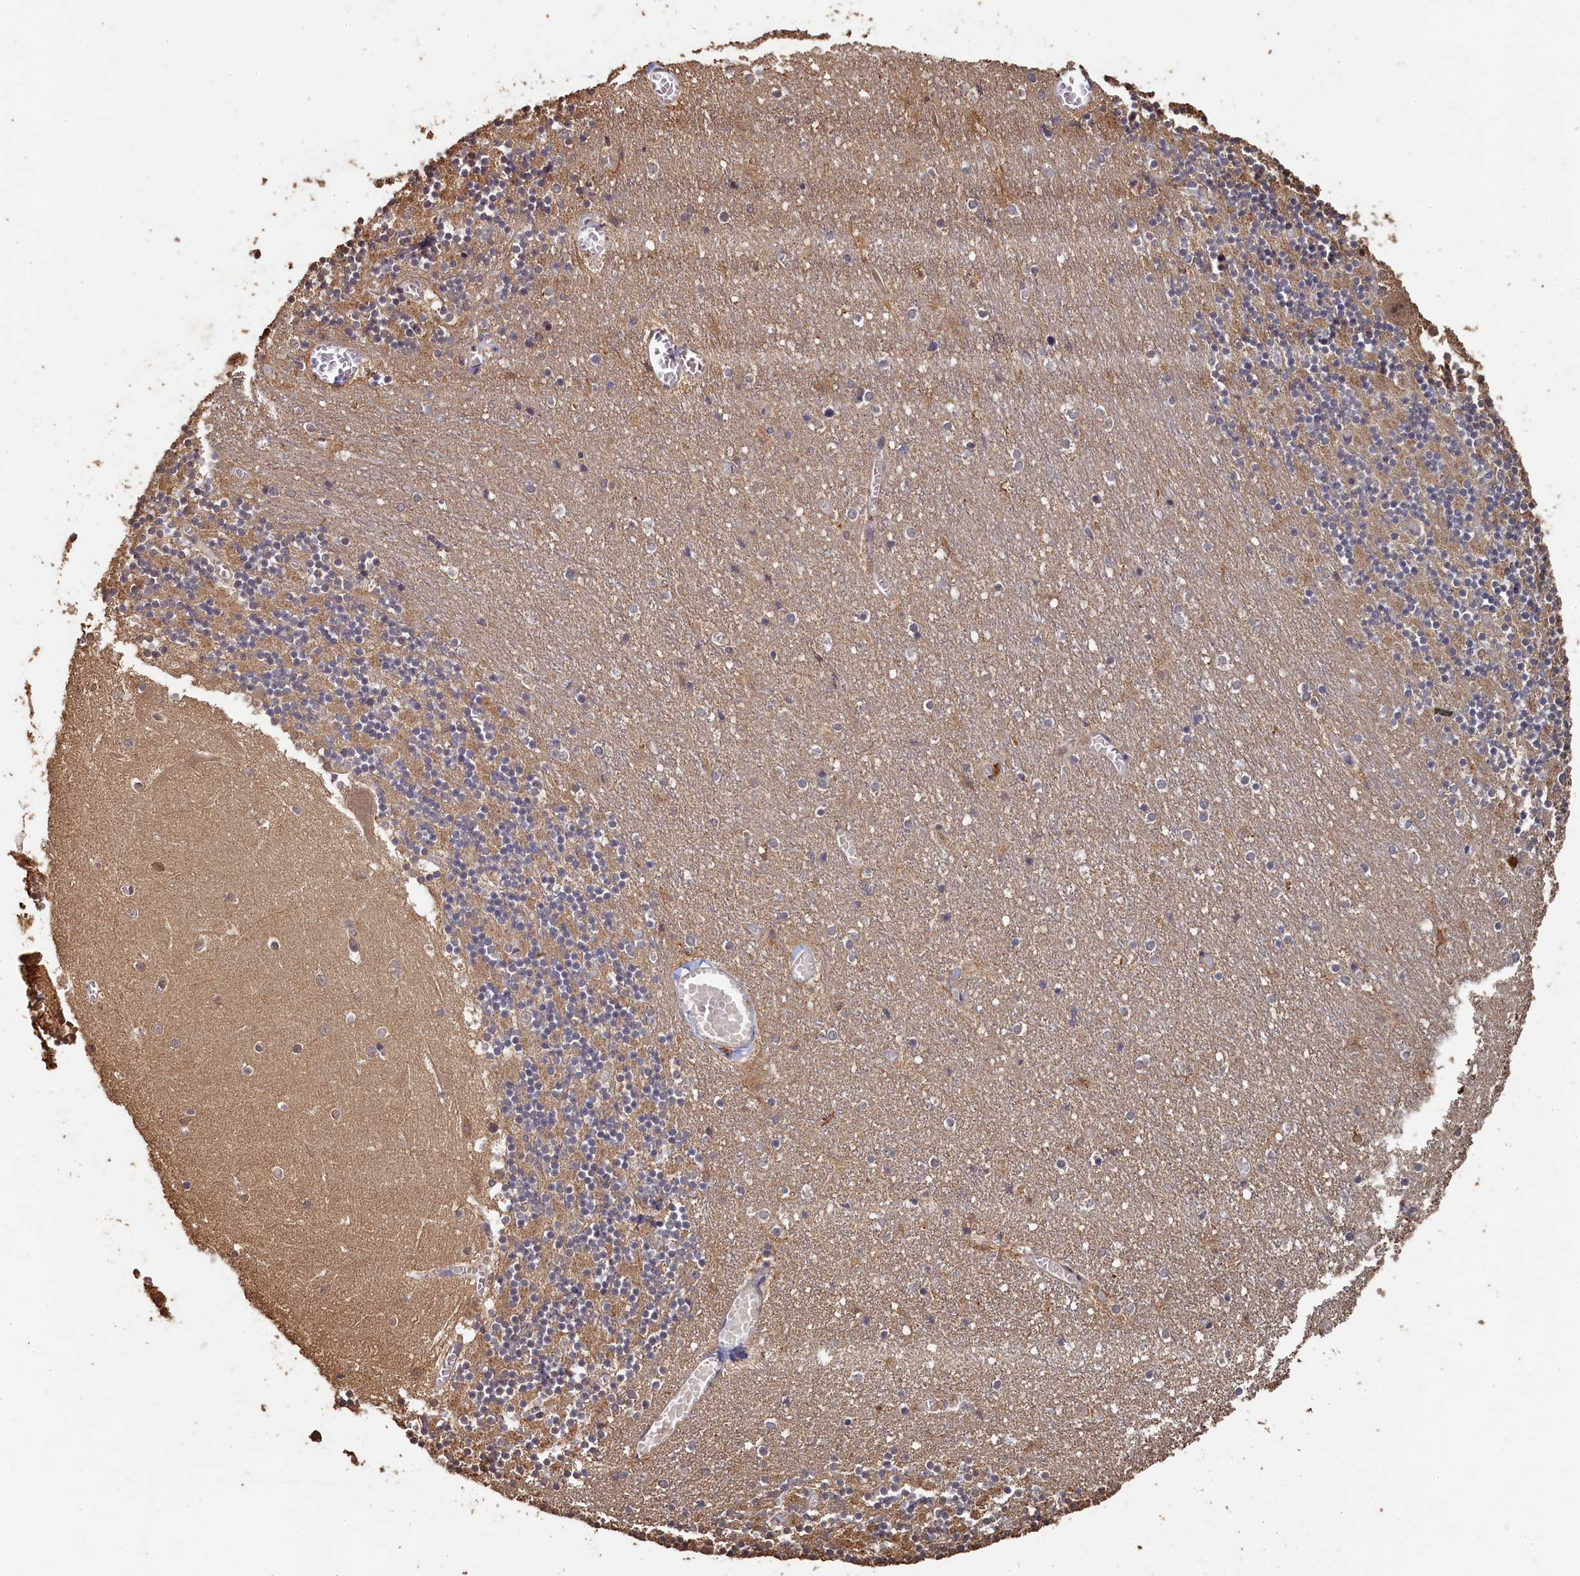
{"staining": {"intensity": "moderate", "quantity": "25%-75%", "location": "cytoplasmic/membranous"}, "tissue": "cerebellum", "cell_type": "Cells in granular layer", "image_type": "normal", "snomed": [{"axis": "morphology", "description": "Normal tissue, NOS"}, {"axis": "topography", "description": "Cerebellum"}], "caption": "An immunohistochemistry (IHC) photomicrograph of benign tissue is shown. Protein staining in brown labels moderate cytoplasmic/membranous positivity in cerebellum within cells in granular layer. The staining is performed using DAB brown chromogen to label protein expression. The nuclei are counter-stained blue using hematoxylin.", "gene": "PIGN", "patient": {"sex": "female", "age": 28}}